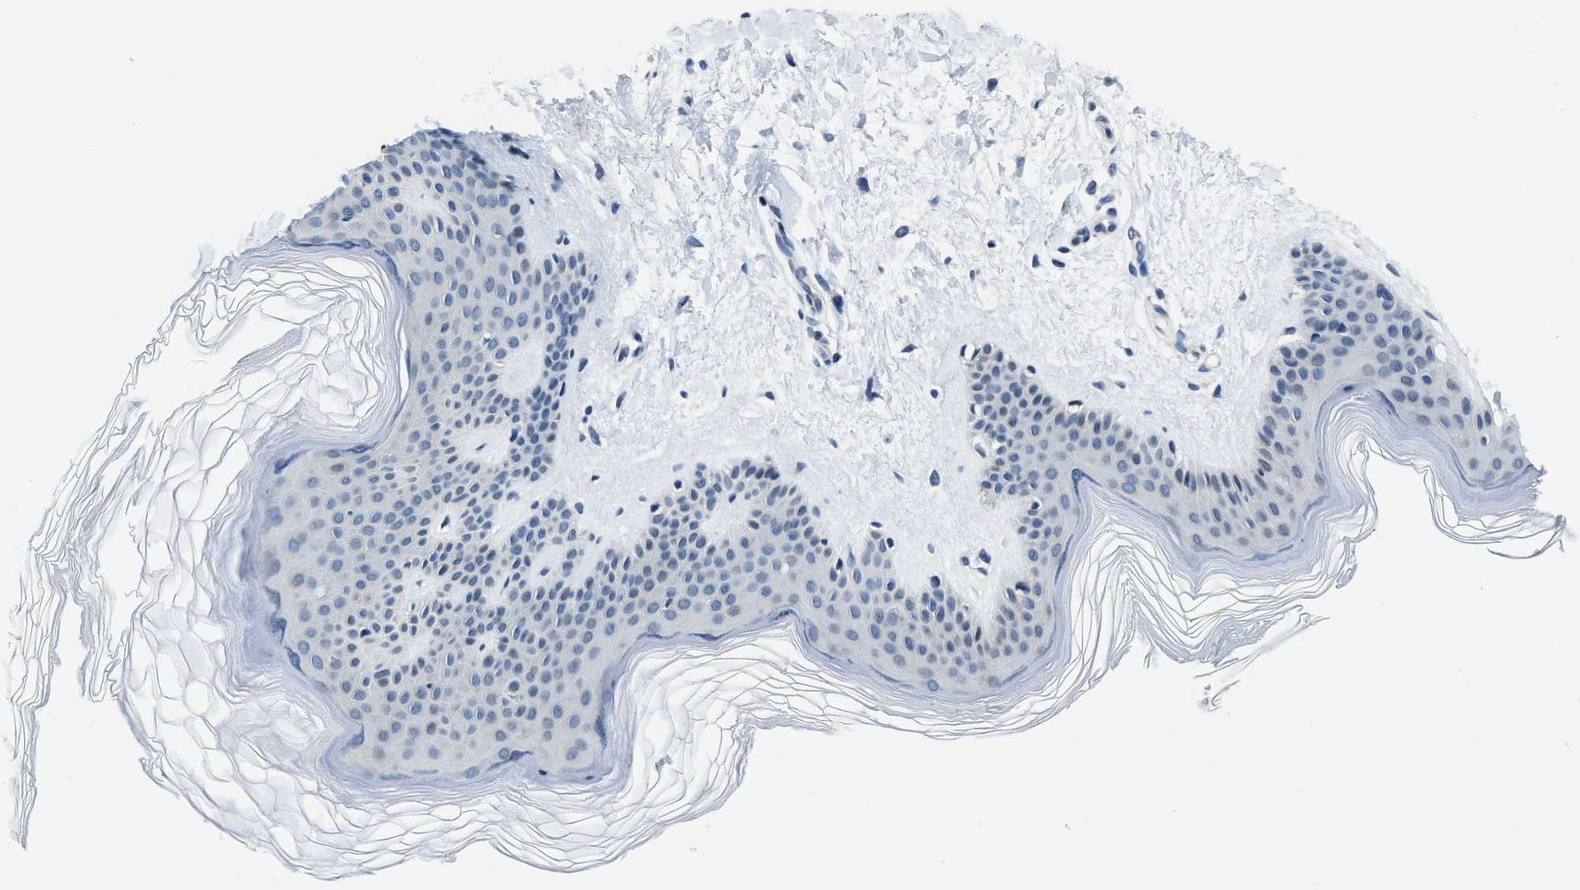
{"staining": {"intensity": "negative", "quantity": "none", "location": "none"}, "tissue": "skin", "cell_type": "Fibroblasts", "image_type": "normal", "snomed": [{"axis": "morphology", "description": "Normal tissue, NOS"}, {"axis": "morphology", "description": "Malignant melanoma, Metastatic site"}, {"axis": "topography", "description": "Skin"}], "caption": "This is an IHC histopathology image of unremarkable human skin. There is no positivity in fibroblasts.", "gene": "ASZ1", "patient": {"sex": "male", "age": 41}}